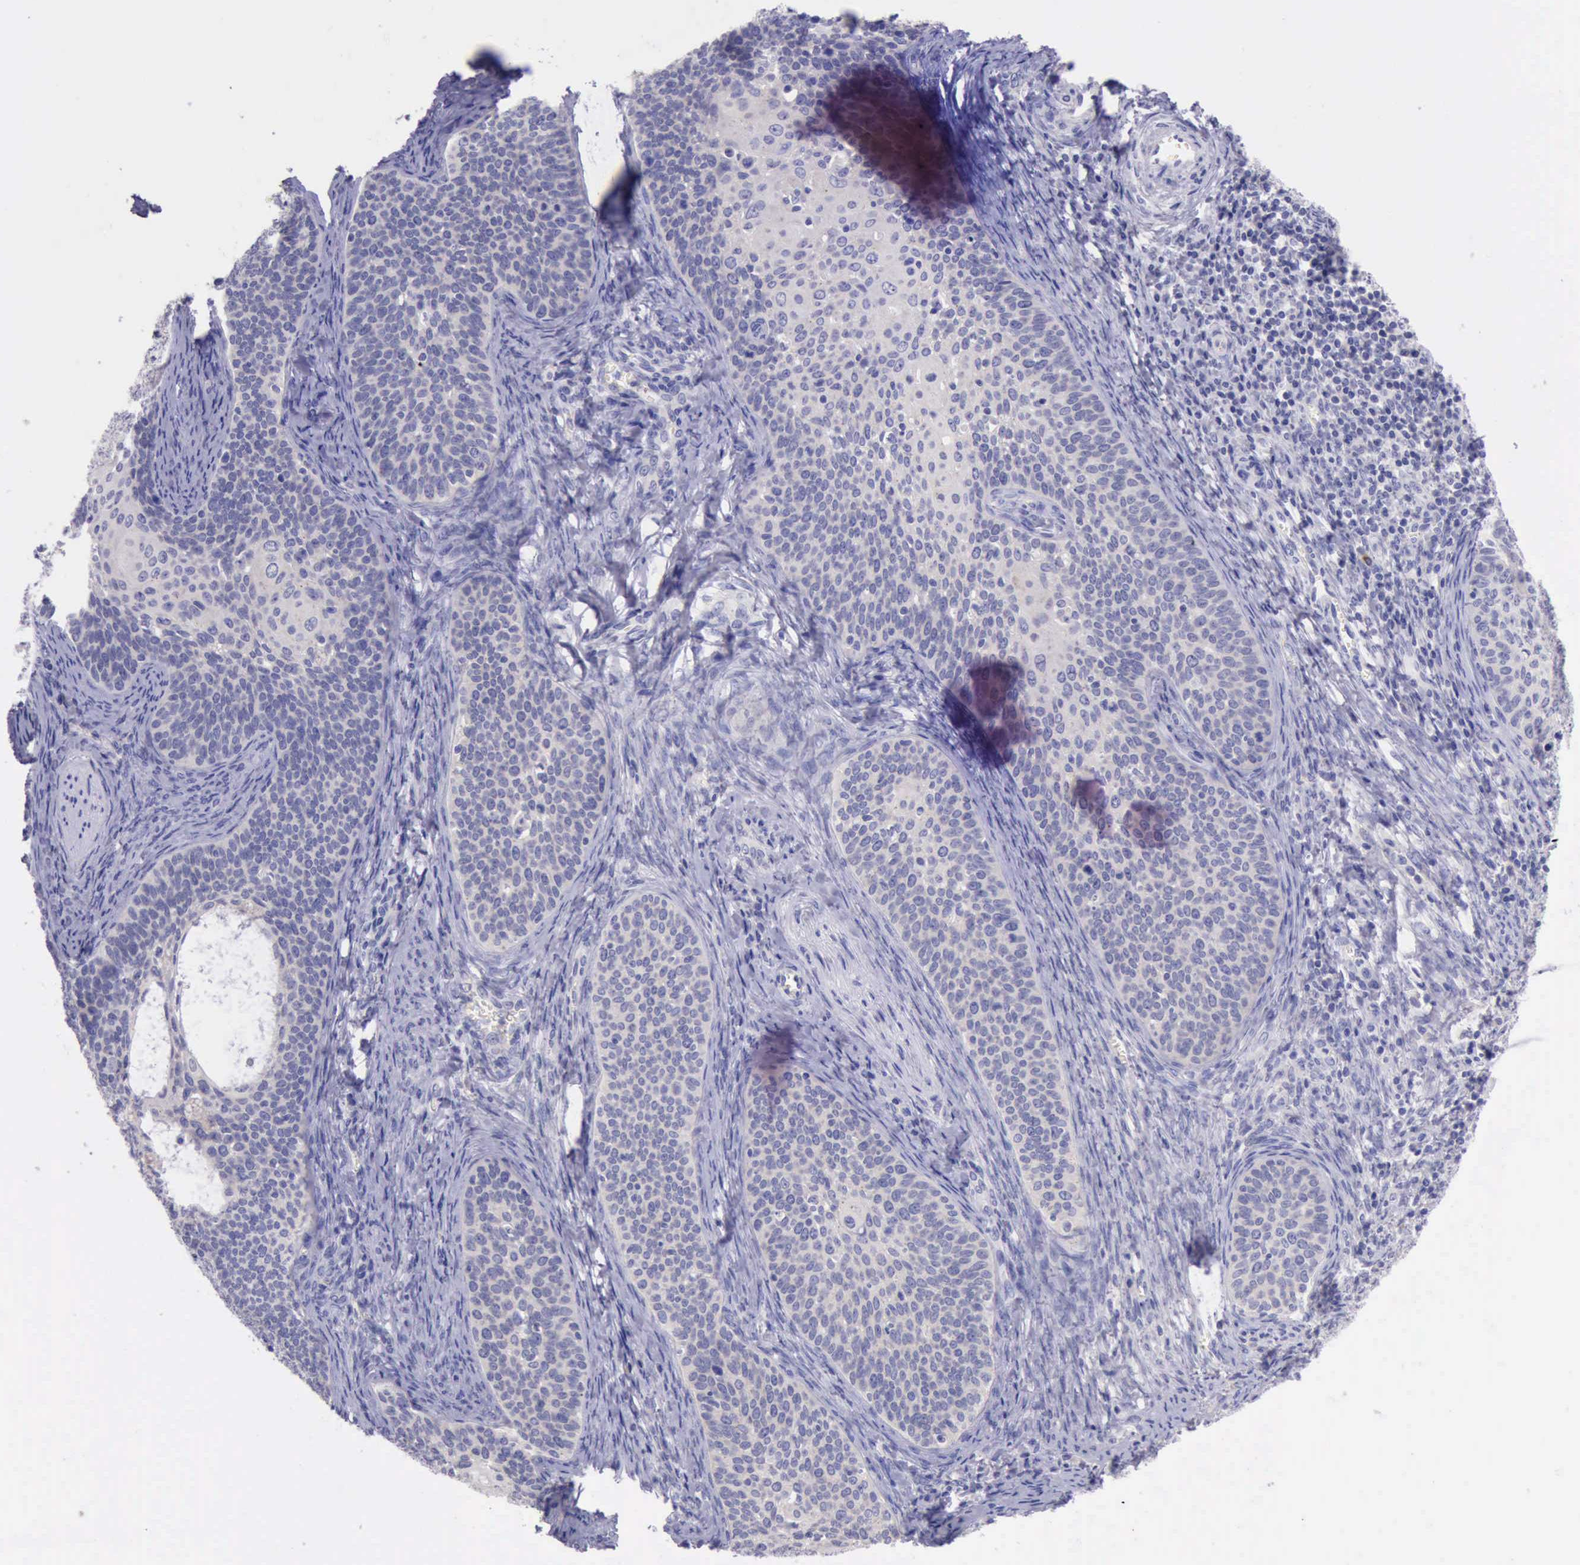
{"staining": {"intensity": "negative", "quantity": "none", "location": "none"}, "tissue": "cervical cancer", "cell_type": "Tumor cells", "image_type": "cancer", "snomed": [{"axis": "morphology", "description": "Squamous cell carcinoma, NOS"}, {"axis": "topography", "description": "Cervix"}], "caption": "High power microscopy image of an immunohistochemistry histopathology image of cervical squamous cell carcinoma, revealing no significant positivity in tumor cells. (DAB immunohistochemistry (IHC), high magnification).", "gene": "LRFN5", "patient": {"sex": "female", "age": 33}}